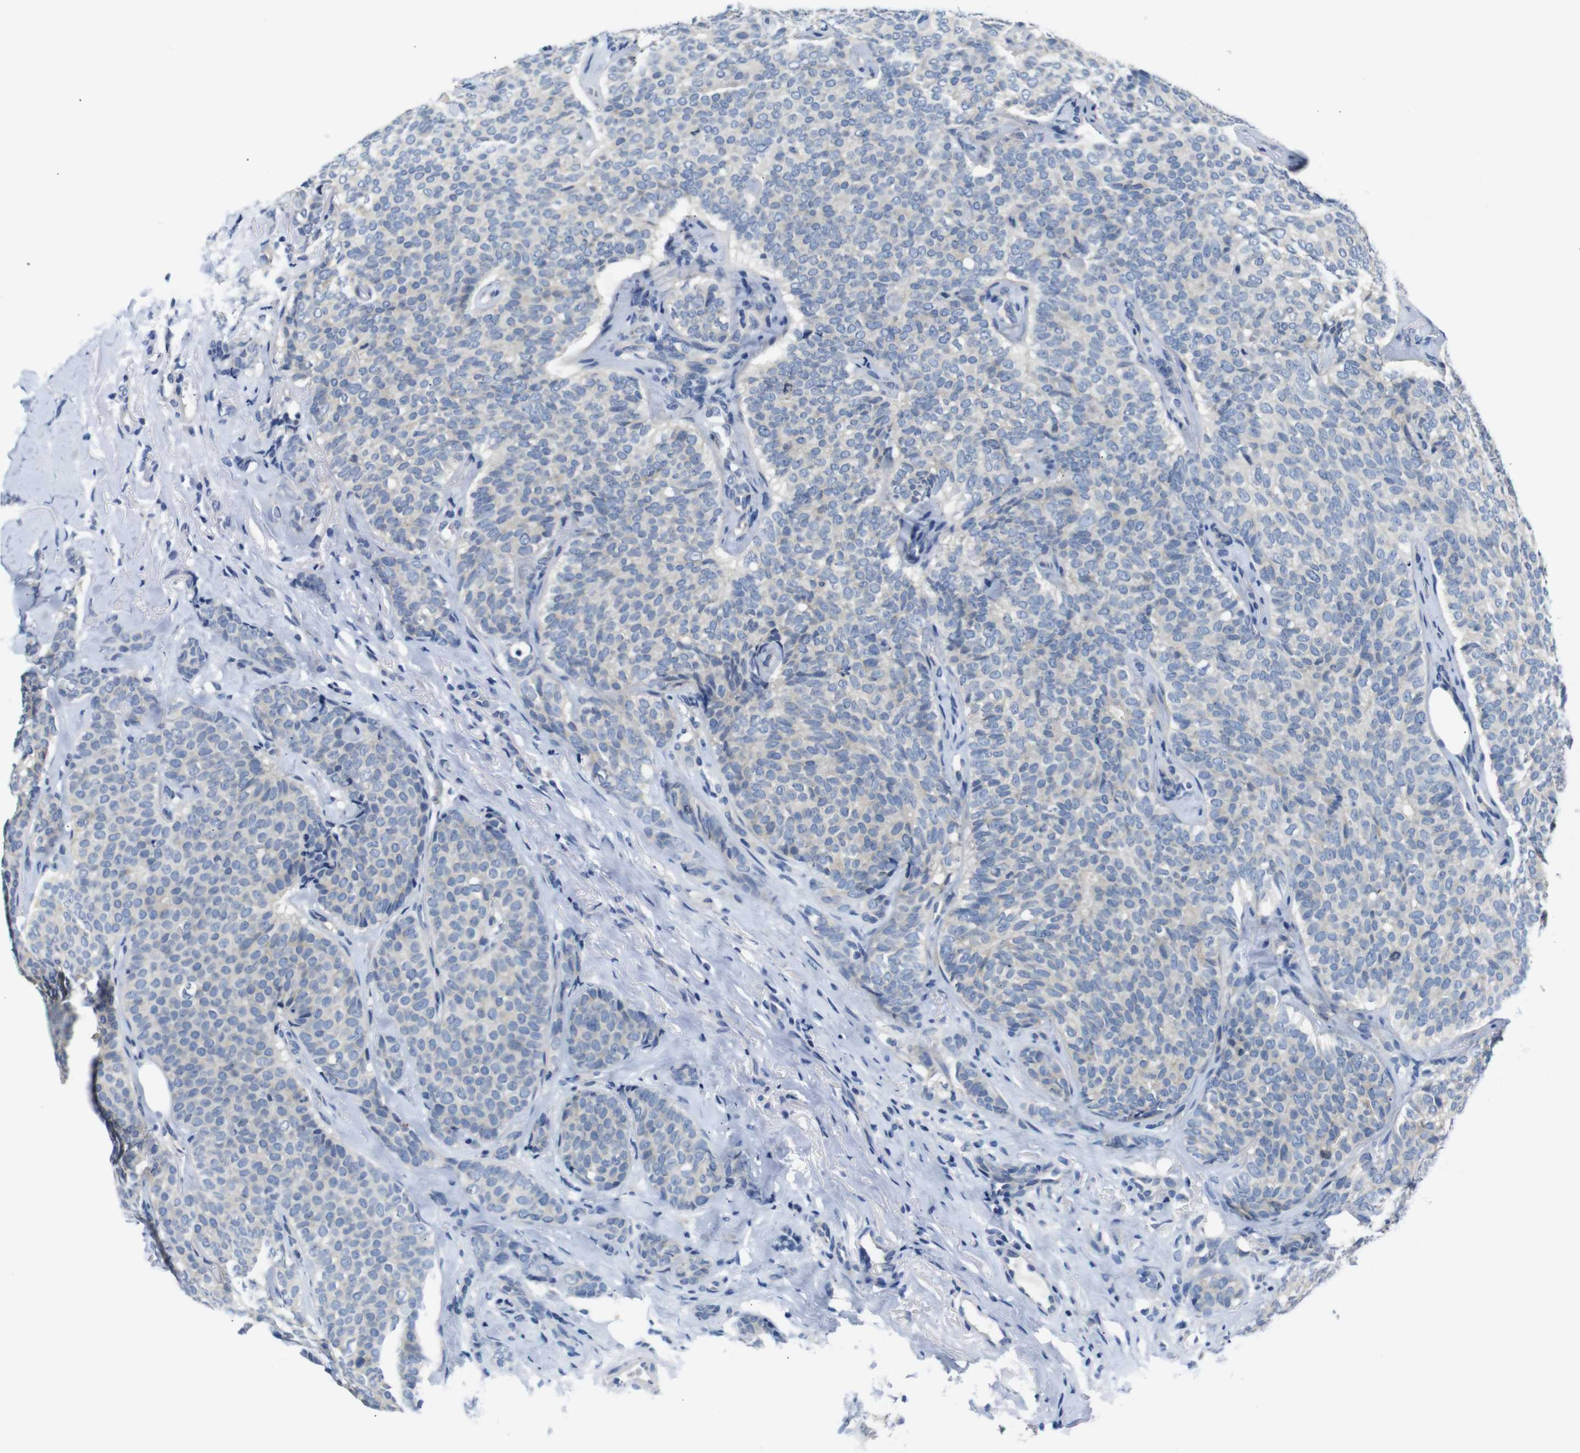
{"staining": {"intensity": "weak", "quantity": ">75%", "location": "cytoplasmic/membranous"}, "tissue": "breast cancer", "cell_type": "Tumor cells", "image_type": "cancer", "snomed": [{"axis": "morphology", "description": "Lobular carcinoma"}, {"axis": "topography", "description": "Skin"}, {"axis": "topography", "description": "Breast"}], "caption": "Brown immunohistochemical staining in human breast lobular carcinoma reveals weak cytoplasmic/membranous positivity in approximately >75% of tumor cells. The protein of interest is stained brown, and the nuclei are stained in blue (DAB IHC with brightfield microscopy, high magnification).", "gene": "DCP1A", "patient": {"sex": "female", "age": 46}}